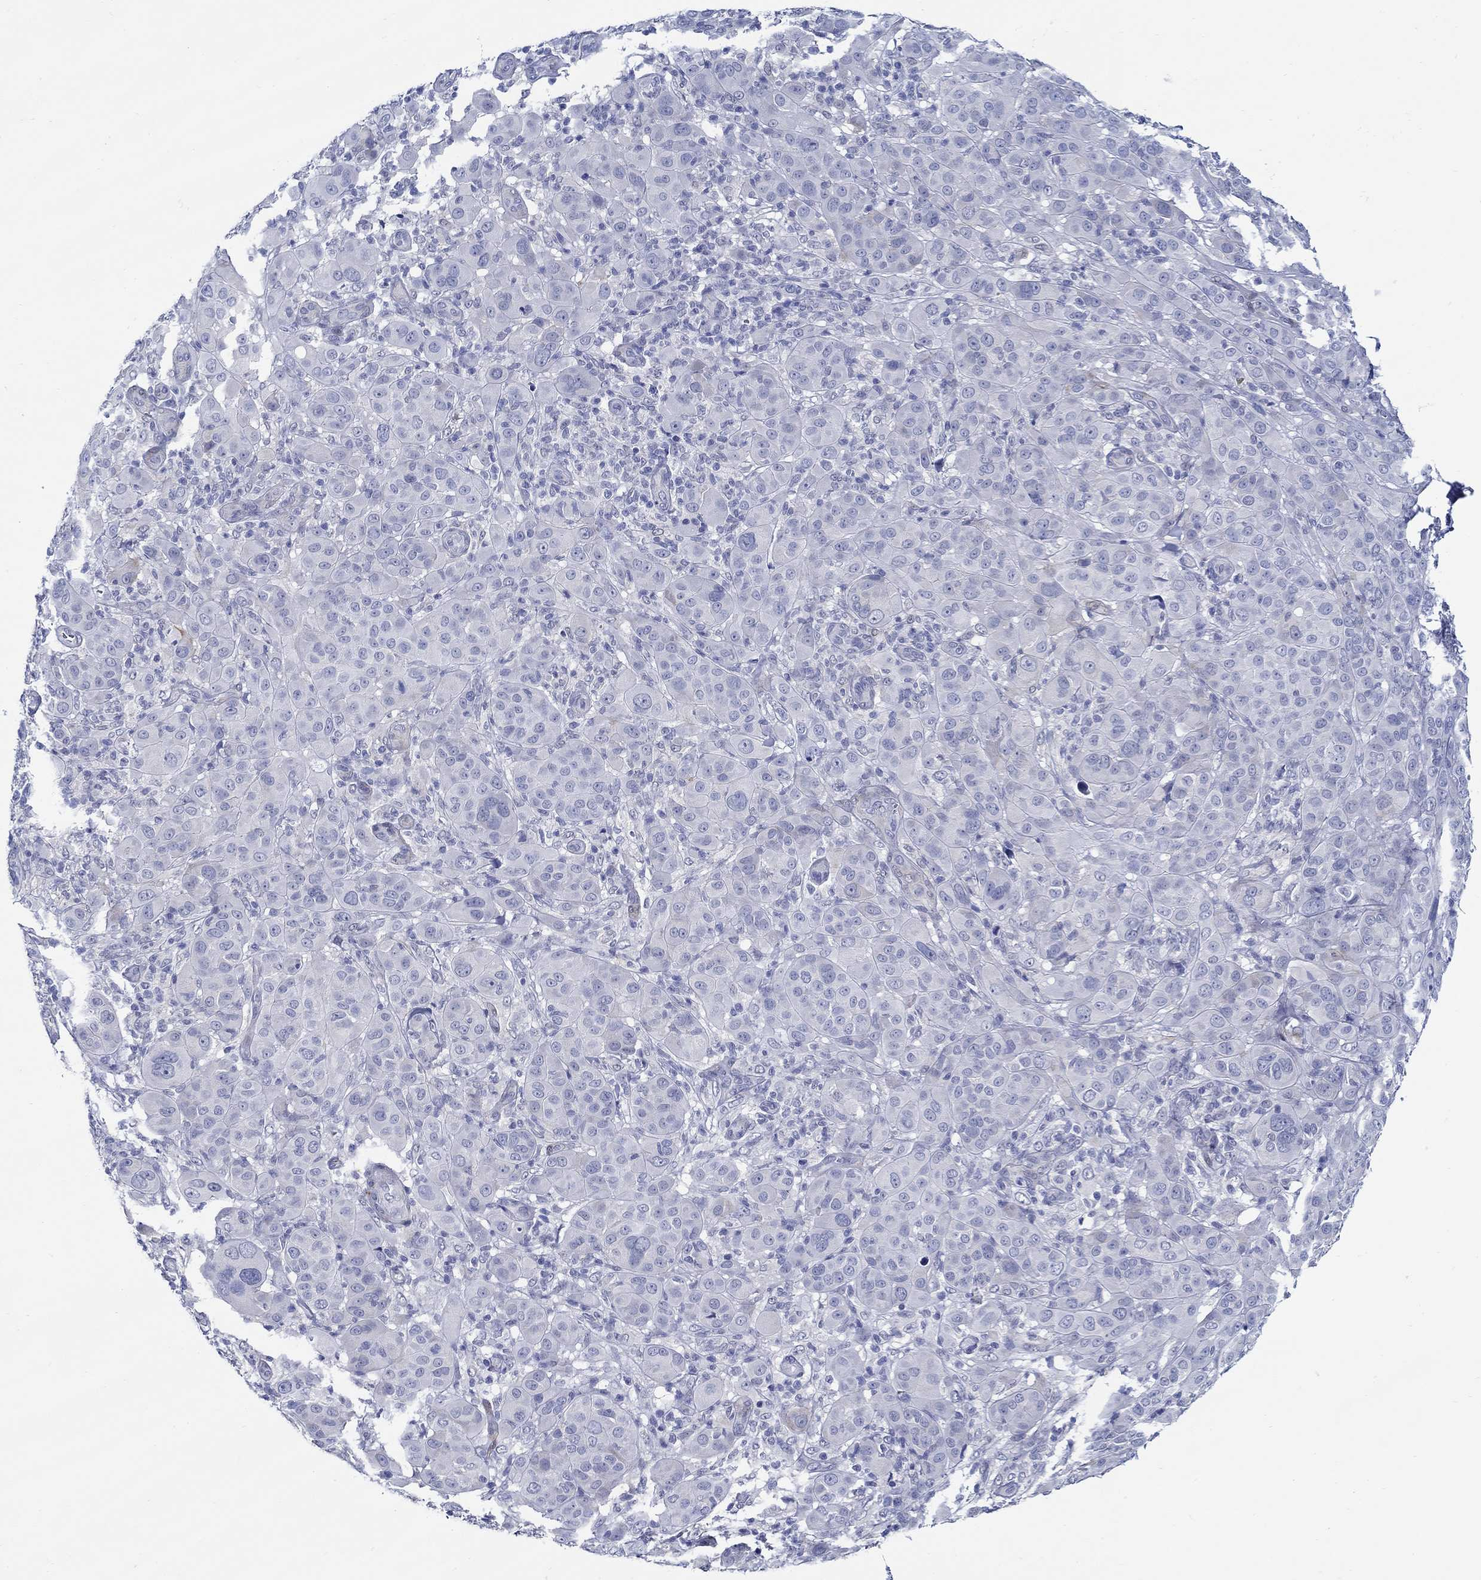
{"staining": {"intensity": "negative", "quantity": "none", "location": "none"}, "tissue": "melanoma", "cell_type": "Tumor cells", "image_type": "cancer", "snomed": [{"axis": "morphology", "description": "Malignant melanoma, NOS"}, {"axis": "topography", "description": "Skin"}], "caption": "An immunohistochemistry (IHC) micrograph of melanoma is shown. There is no staining in tumor cells of melanoma.", "gene": "MC2R", "patient": {"sex": "female", "age": 87}}